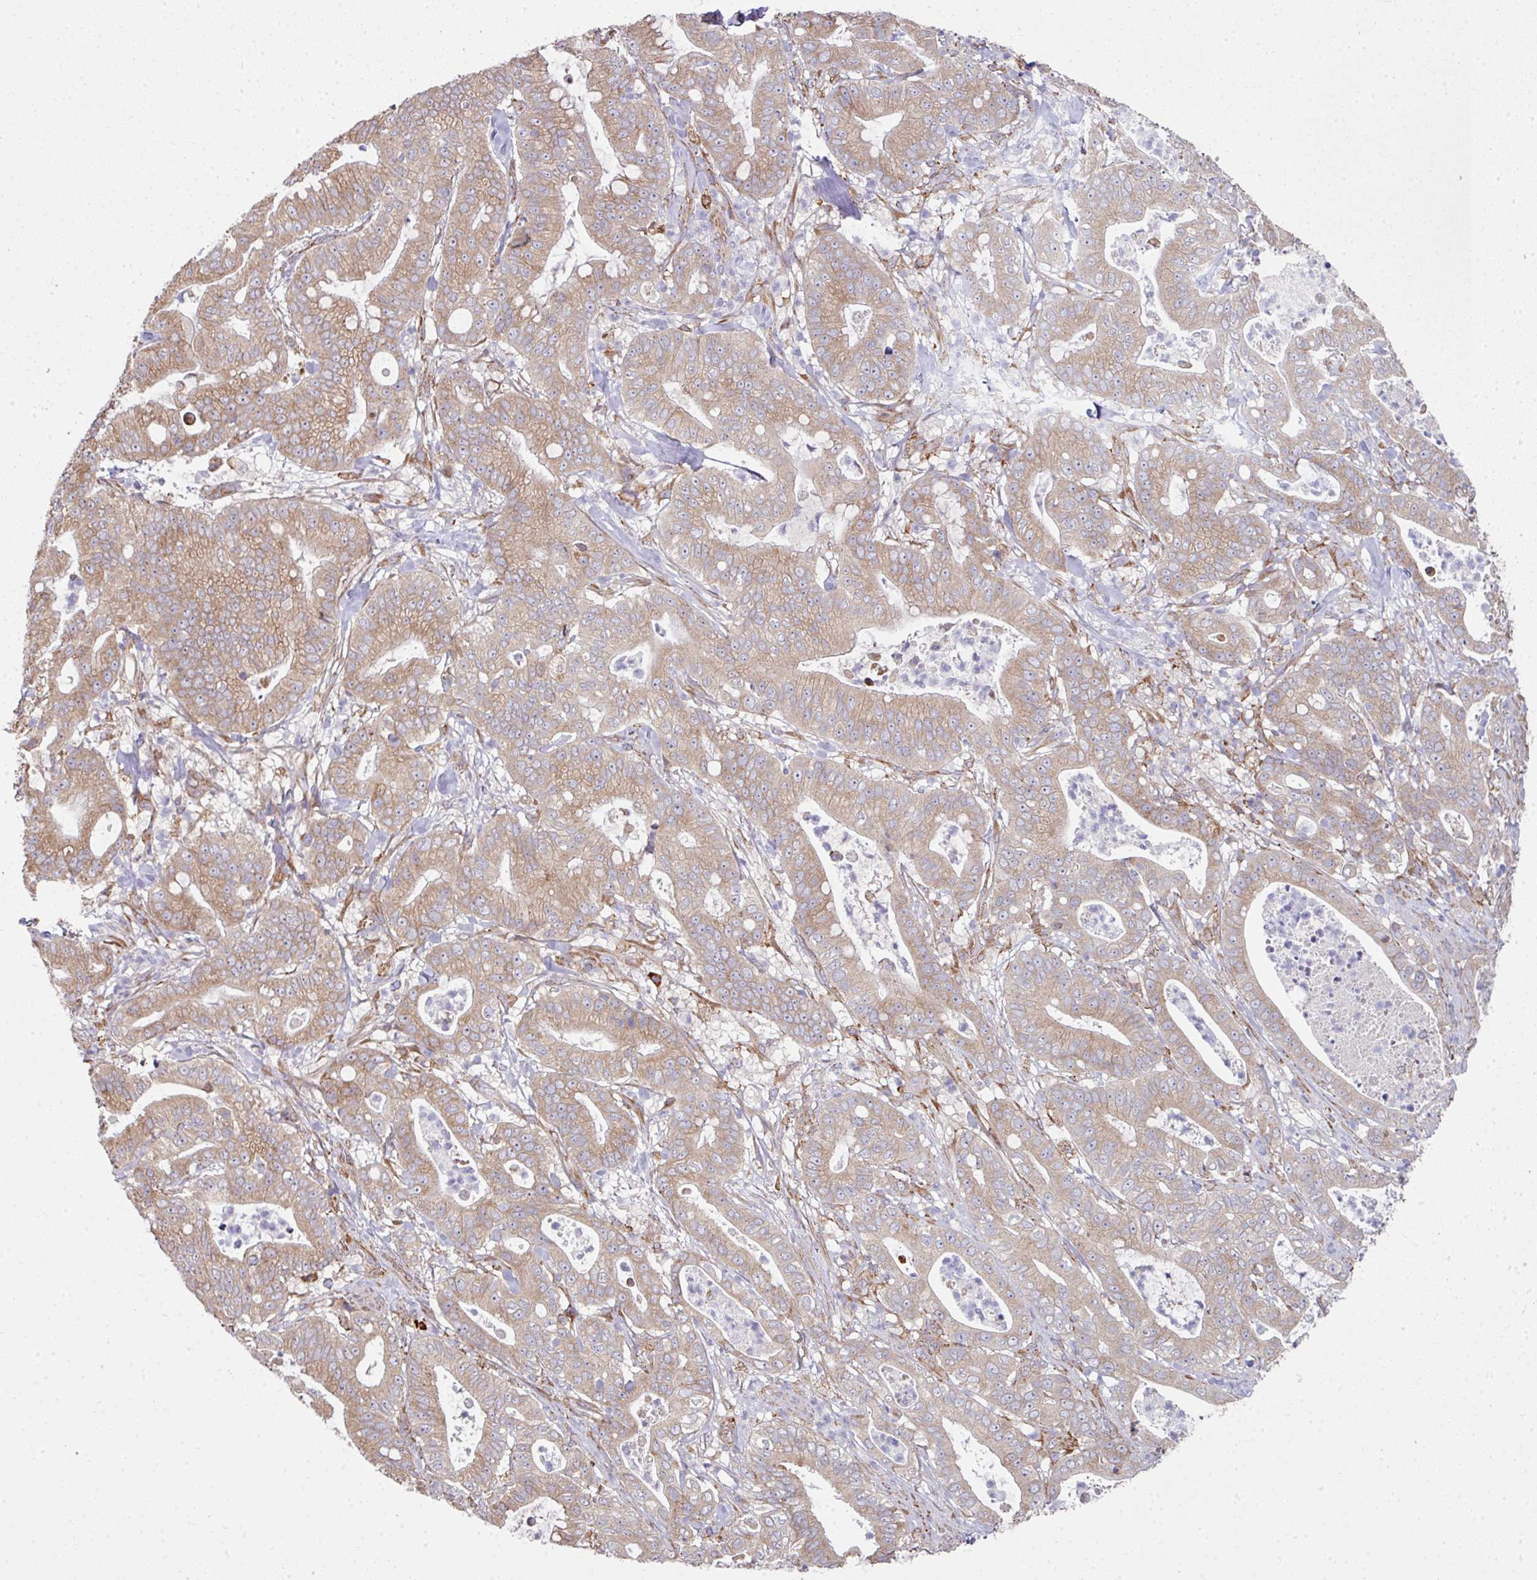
{"staining": {"intensity": "moderate", "quantity": "25%-75%", "location": "cytoplasmic/membranous"}, "tissue": "pancreatic cancer", "cell_type": "Tumor cells", "image_type": "cancer", "snomed": [{"axis": "morphology", "description": "Adenocarcinoma, NOS"}, {"axis": "topography", "description": "Pancreas"}], "caption": "High-power microscopy captured an immunohistochemistry photomicrograph of adenocarcinoma (pancreatic), revealing moderate cytoplasmic/membranous staining in approximately 25%-75% of tumor cells. The staining was performed using DAB (3,3'-diaminobenzidine), with brown indicating positive protein expression. Nuclei are stained blue with hematoxylin.", "gene": "FAT4", "patient": {"sex": "male", "age": 71}}